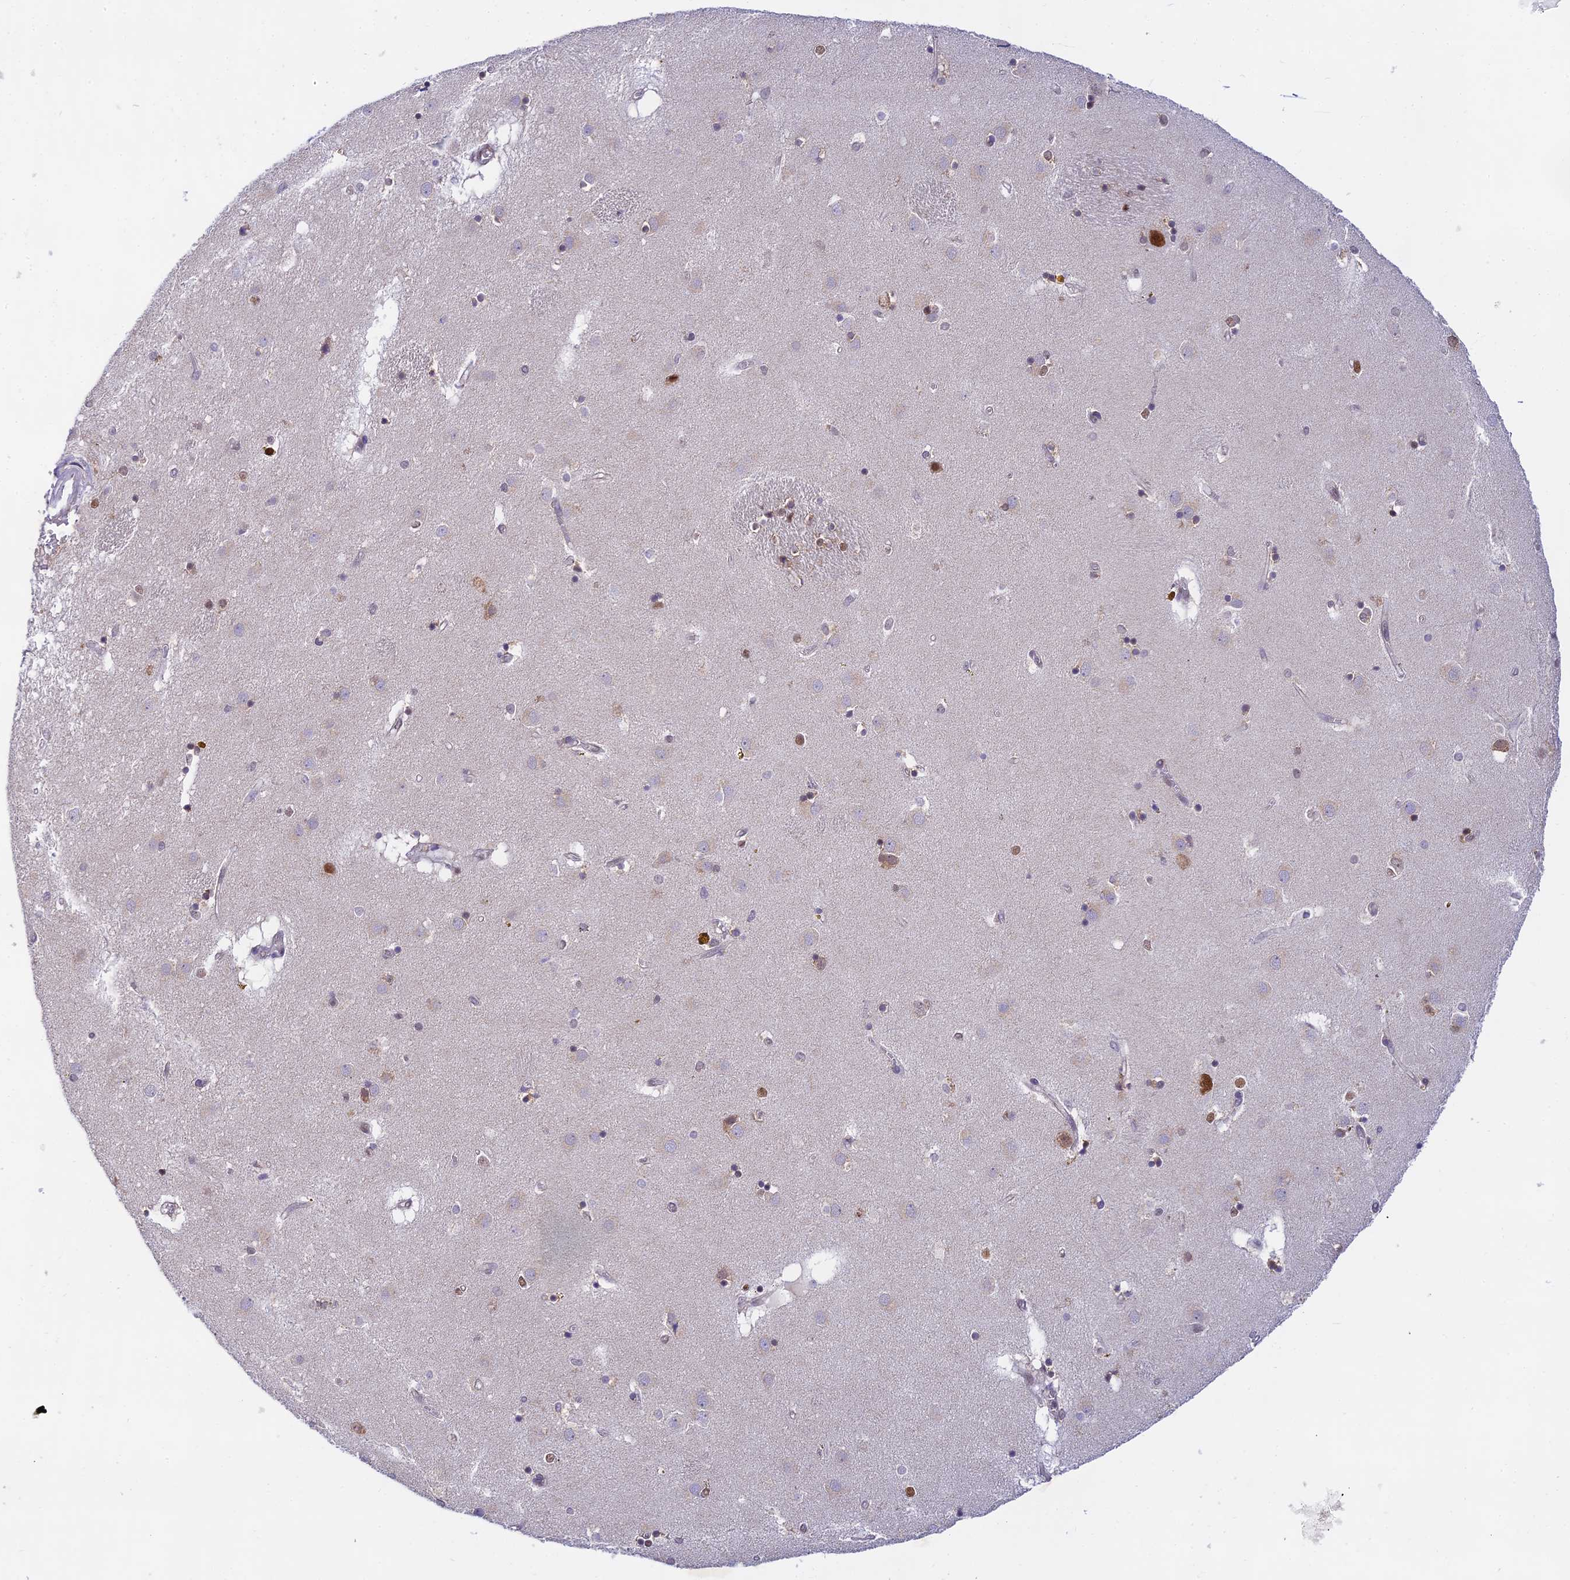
{"staining": {"intensity": "moderate", "quantity": "<25%", "location": "nuclear"}, "tissue": "caudate", "cell_type": "Glial cells", "image_type": "normal", "snomed": [{"axis": "morphology", "description": "Normal tissue, NOS"}, {"axis": "topography", "description": "Lateral ventricle wall"}], "caption": "DAB immunohistochemical staining of benign caudate exhibits moderate nuclear protein staining in approximately <25% of glial cells. Using DAB (brown) and hematoxylin (blue) stains, captured at high magnification using brightfield microscopy.", "gene": "C2orf49", "patient": {"sex": "male", "age": 70}}